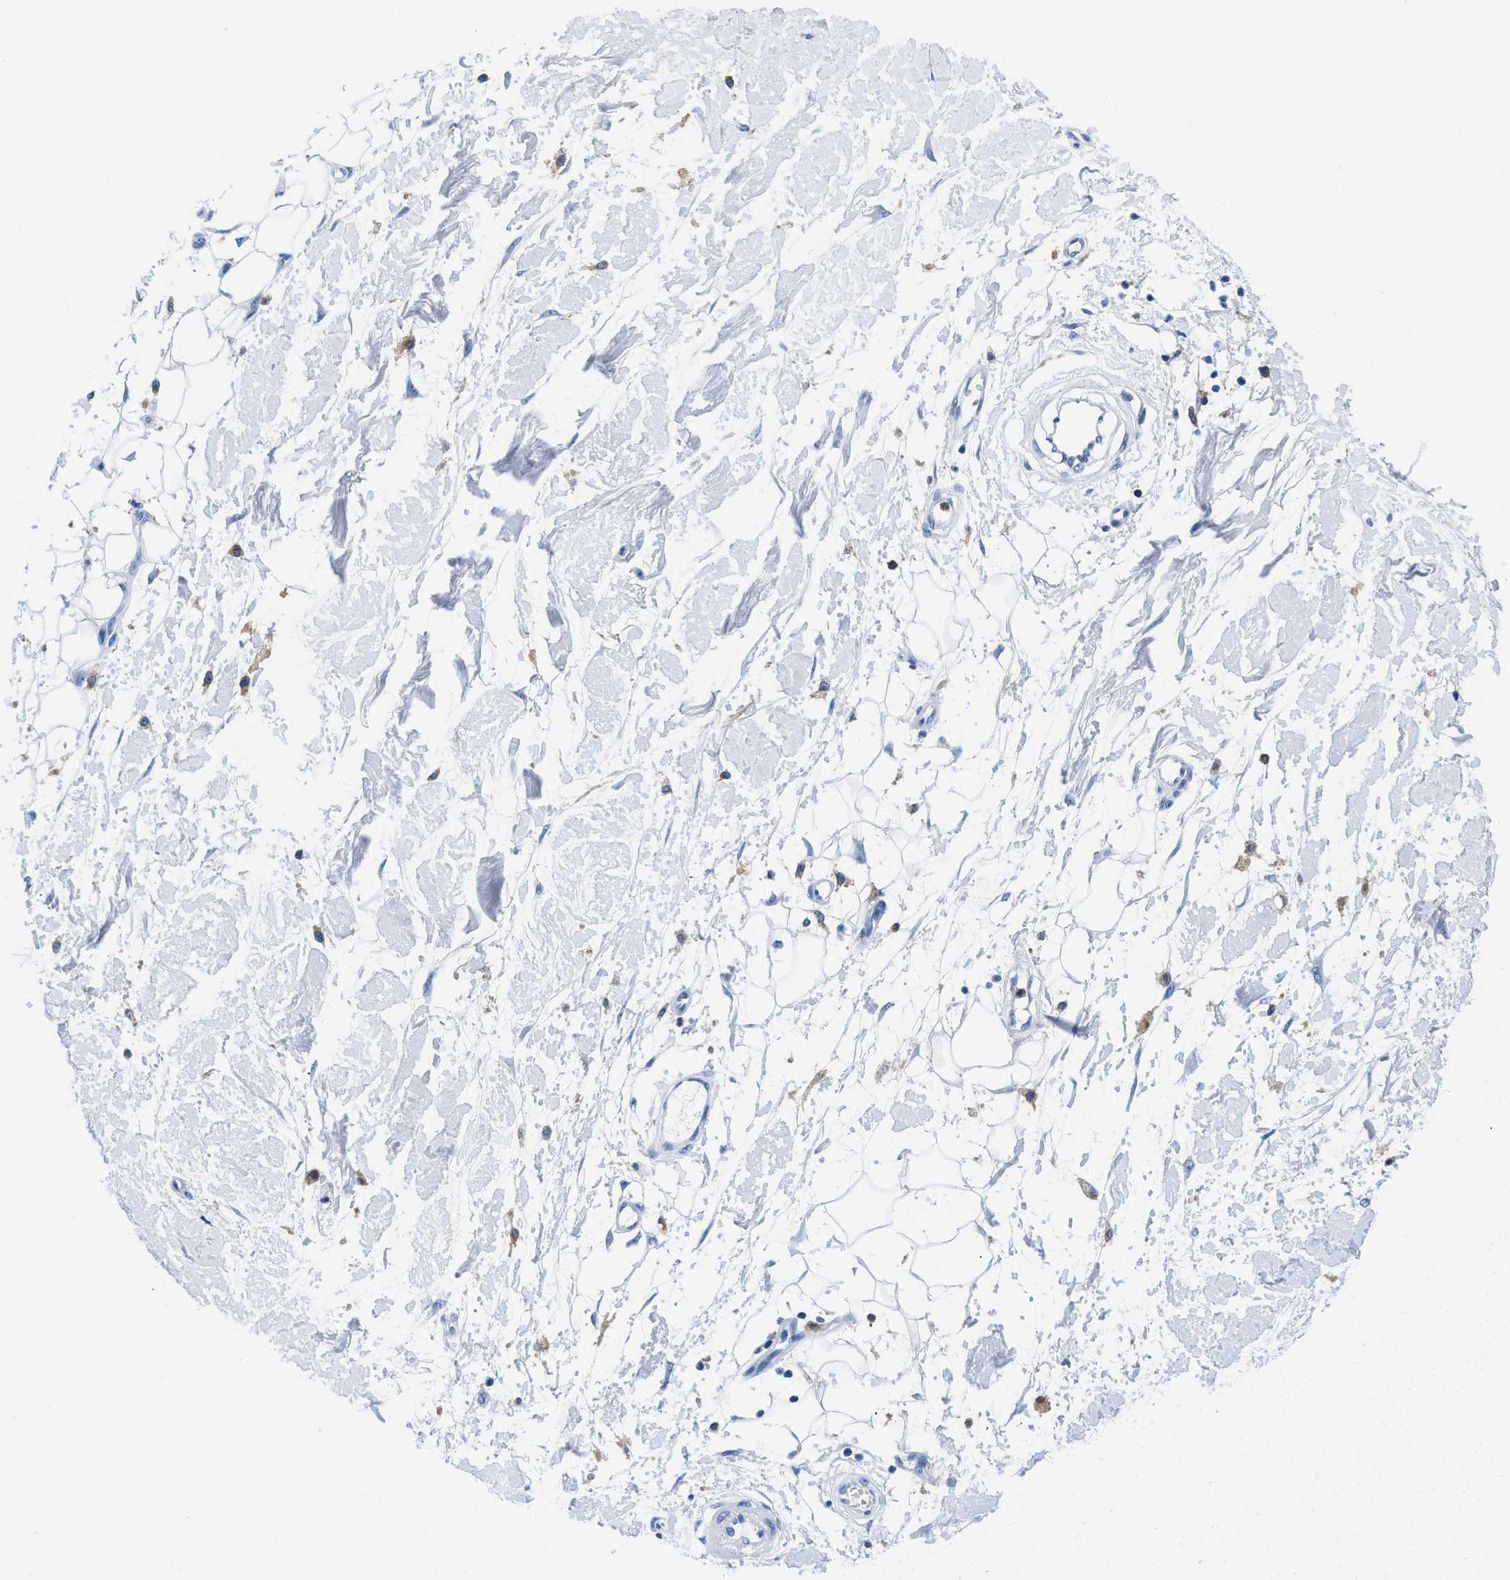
{"staining": {"intensity": "negative", "quantity": "none", "location": "none"}, "tissue": "adipose tissue", "cell_type": "Adipocytes", "image_type": "normal", "snomed": [{"axis": "morphology", "description": "Normal tissue, NOS"}, {"axis": "morphology", "description": "Squamous cell carcinoma, NOS"}, {"axis": "topography", "description": "Skin"}, {"axis": "topography", "description": "Peripheral nerve tissue"}], "caption": "Protein analysis of normal adipose tissue displays no significant expression in adipocytes. (Stains: DAB immunohistochemistry with hematoxylin counter stain, Microscopy: brightfield microscopy at high magnification).", "gene": "CR1", "patient": {"sex": "male", "age": 83}}